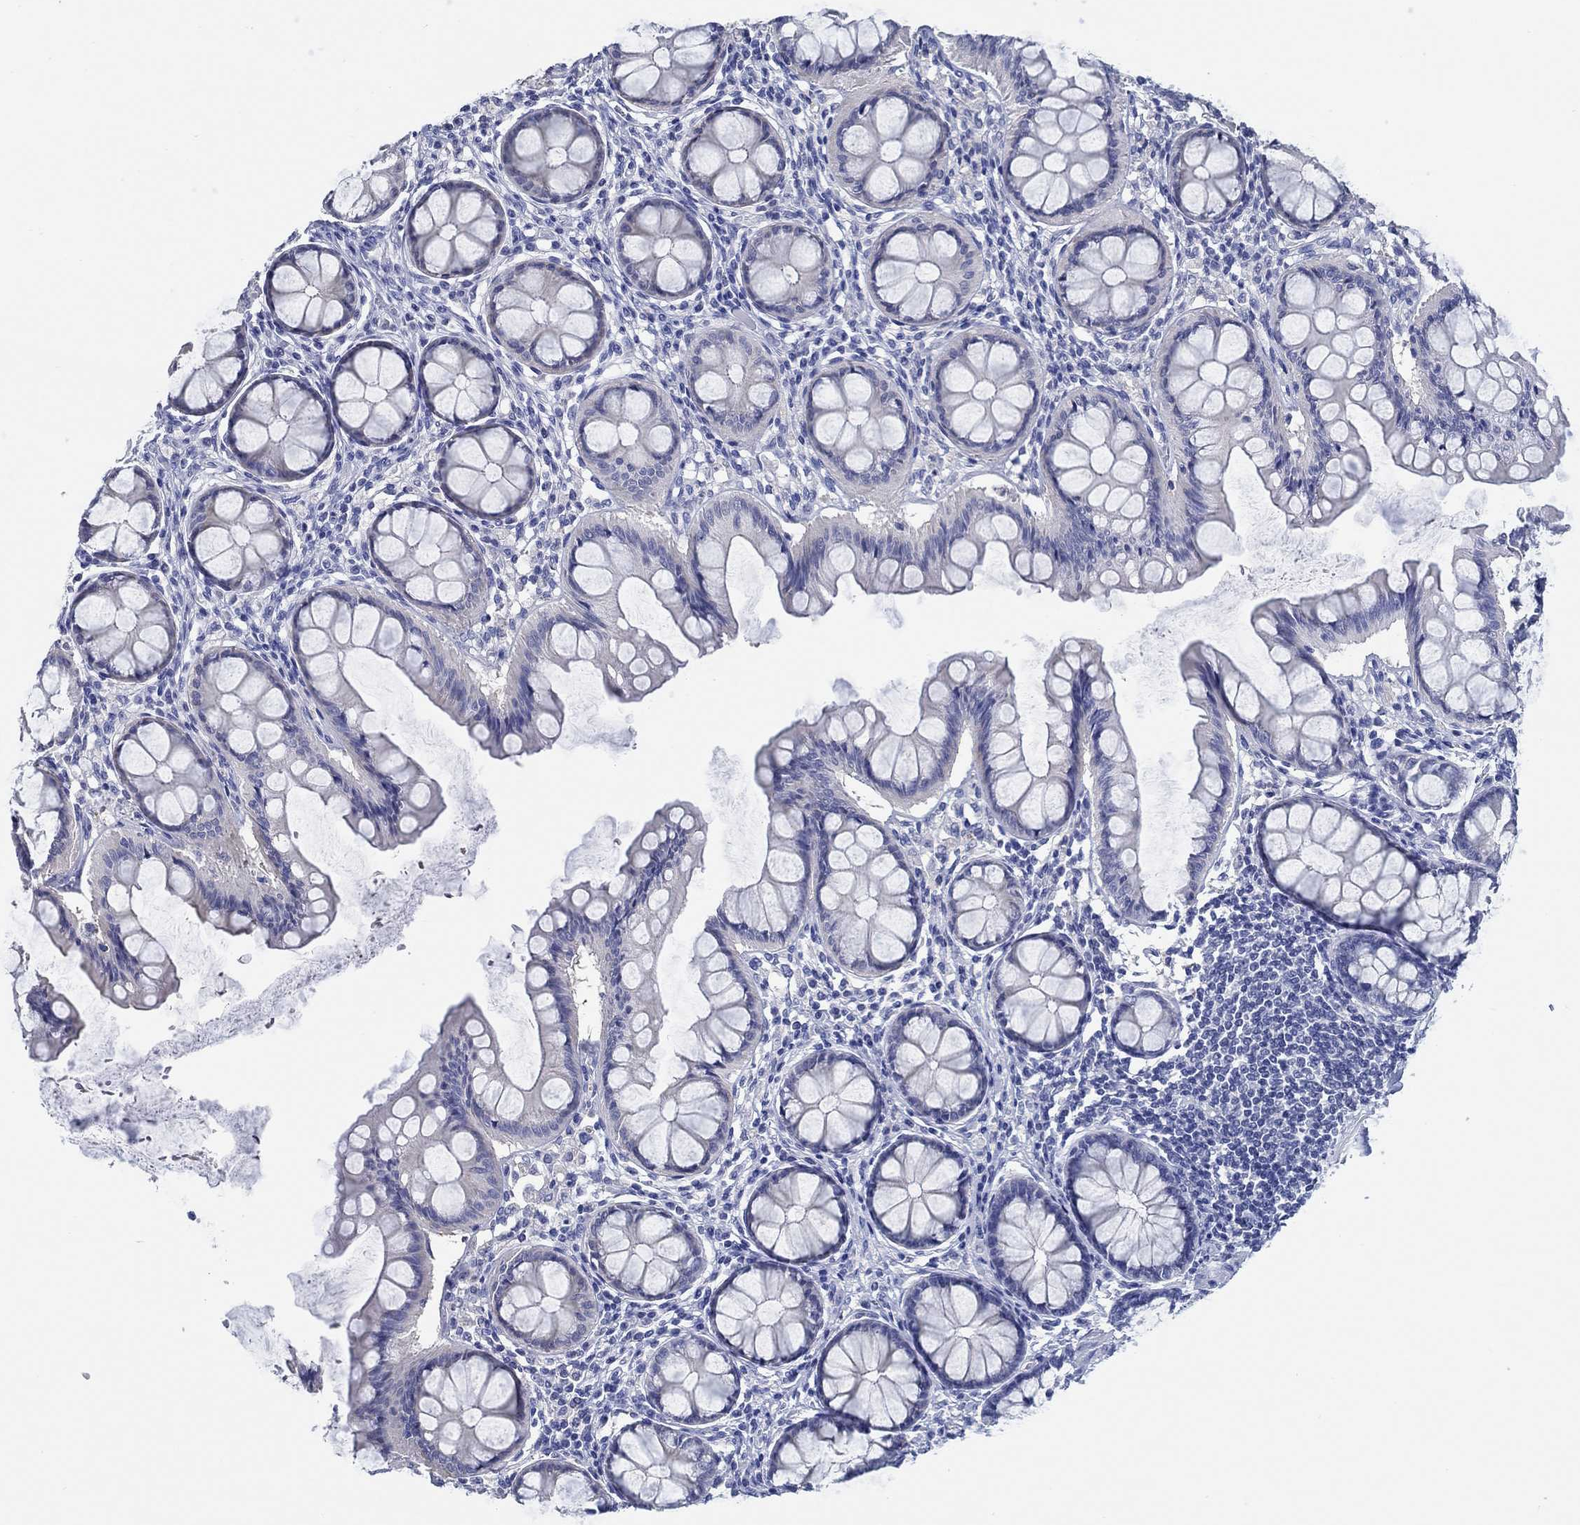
{"staining": {"intensity": "negative", "quantity": "none", "location": "none"}, "tissue": "colon", "cell_type": "Endothelial cells", "image_type": "normal", "snomed": [{"axis": "morphology", "description": "Normal tissue, NOS"}, {"axis": "topography", "description": "Colon"}], "caption": "Immunohistochemical staining of unremarkable human colon shows no significant staining in endothelial cells. The staining is performed using DAB (3,3'-diaminobenzidine) brown chromogen with nuclei counter-stained in using hematoxylin.", "gene": "TOMM20L", "patient": {"sex": "female", "age": 65}}